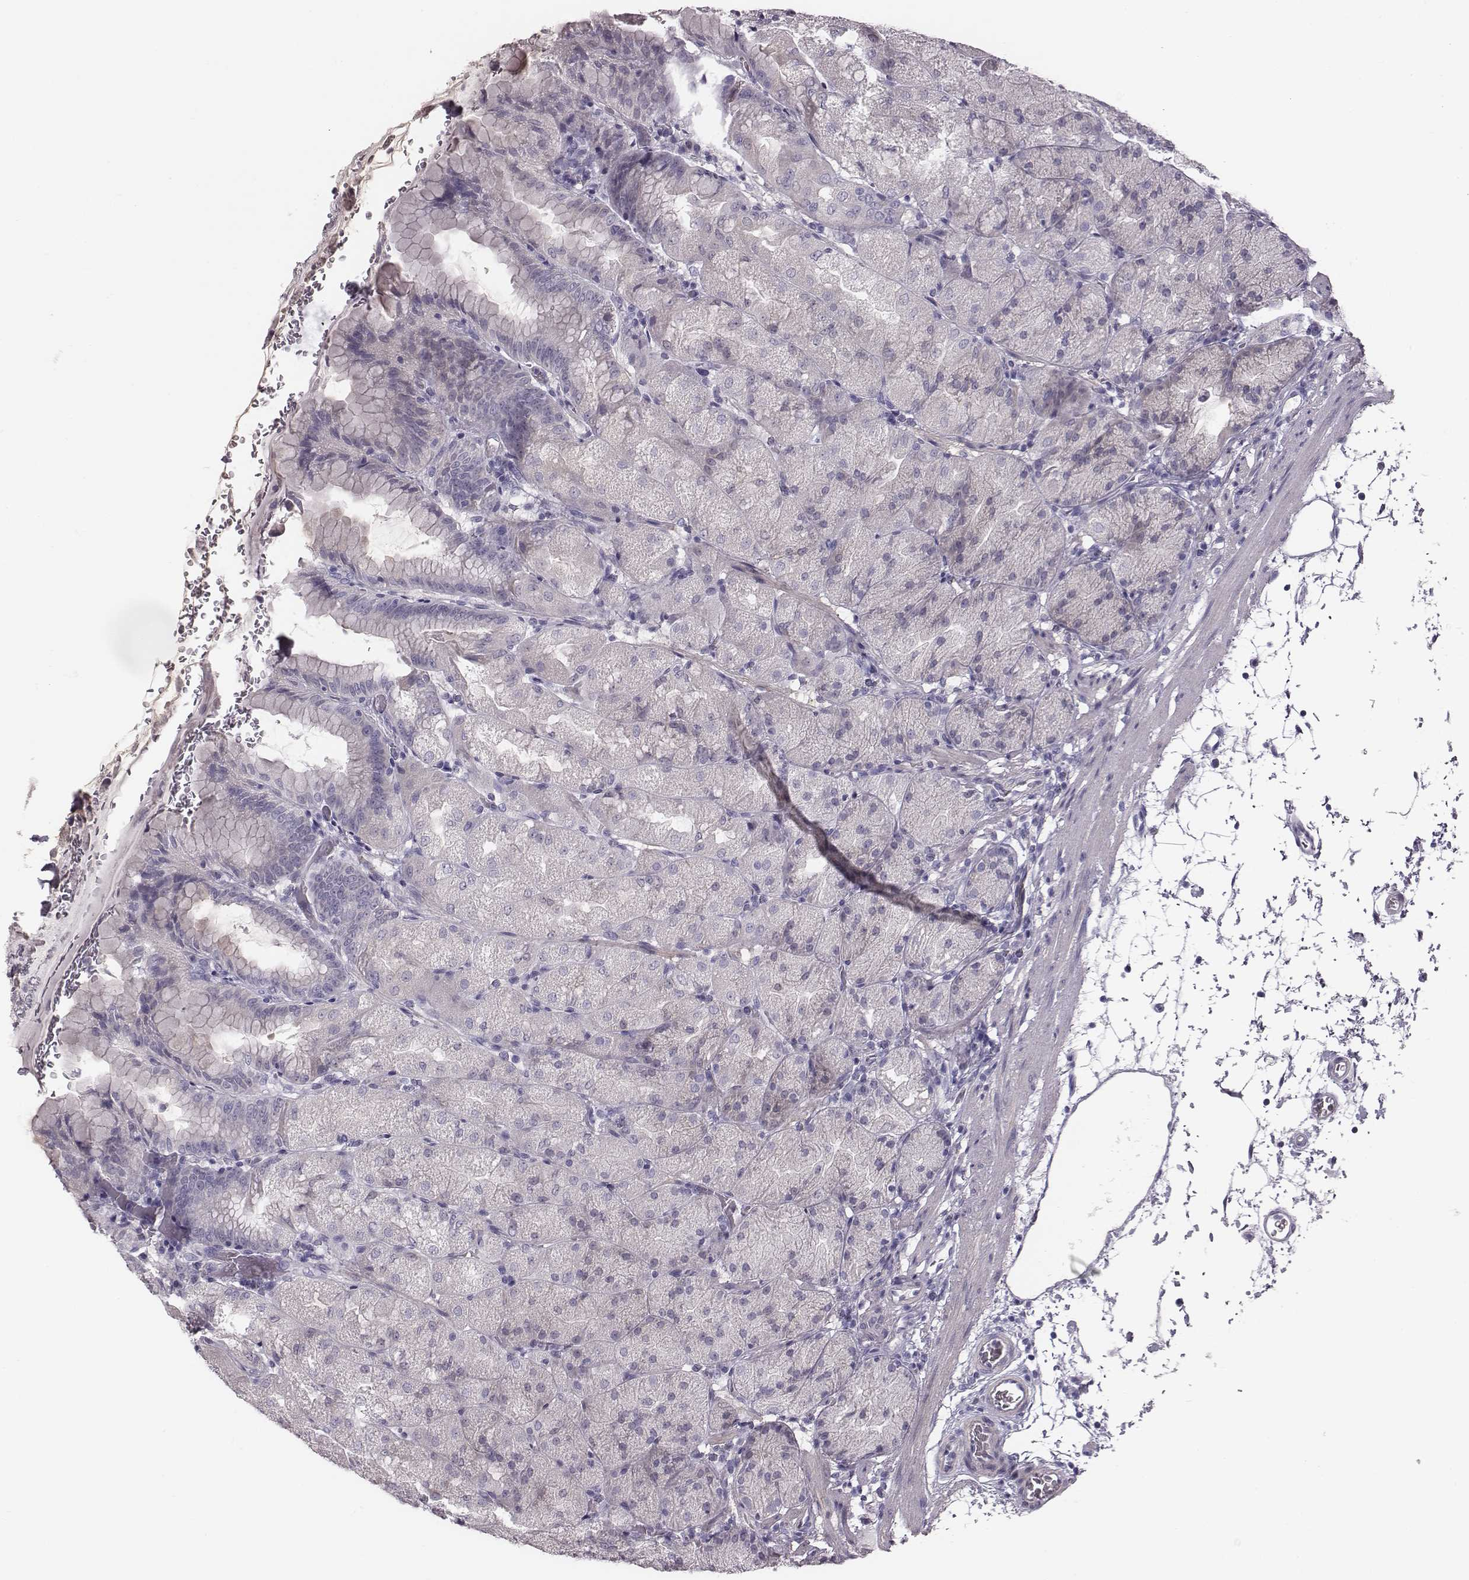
{"staining": {"intensity": "negative", "quantity": "none", "location": "none"}, "tissue": "stomach", "cell_type": "Glandular cells", "image_type": "normal", "snomed": [{"axis": "morphology", "description": "Normal tissue, NOS"}, {"axis": "topography", "description": "Stomach, upper"}, {"axis": "topography", "description": "Stomach"}, {"axis": "topography", "description": "Stomach, lower"}], "caption": "A high-resolution histopathology image shows IHC staining of benign stomach, which reveals no significant staining in glandular cells. Brightfield microscopy of IHC stained with DAB (3,3'-diaminobenzidine) (brown) and hematoxylin (blue), captured at high magnification.", "gene": "CRISP1", "patient": {"sex": "male", "age": 62}}